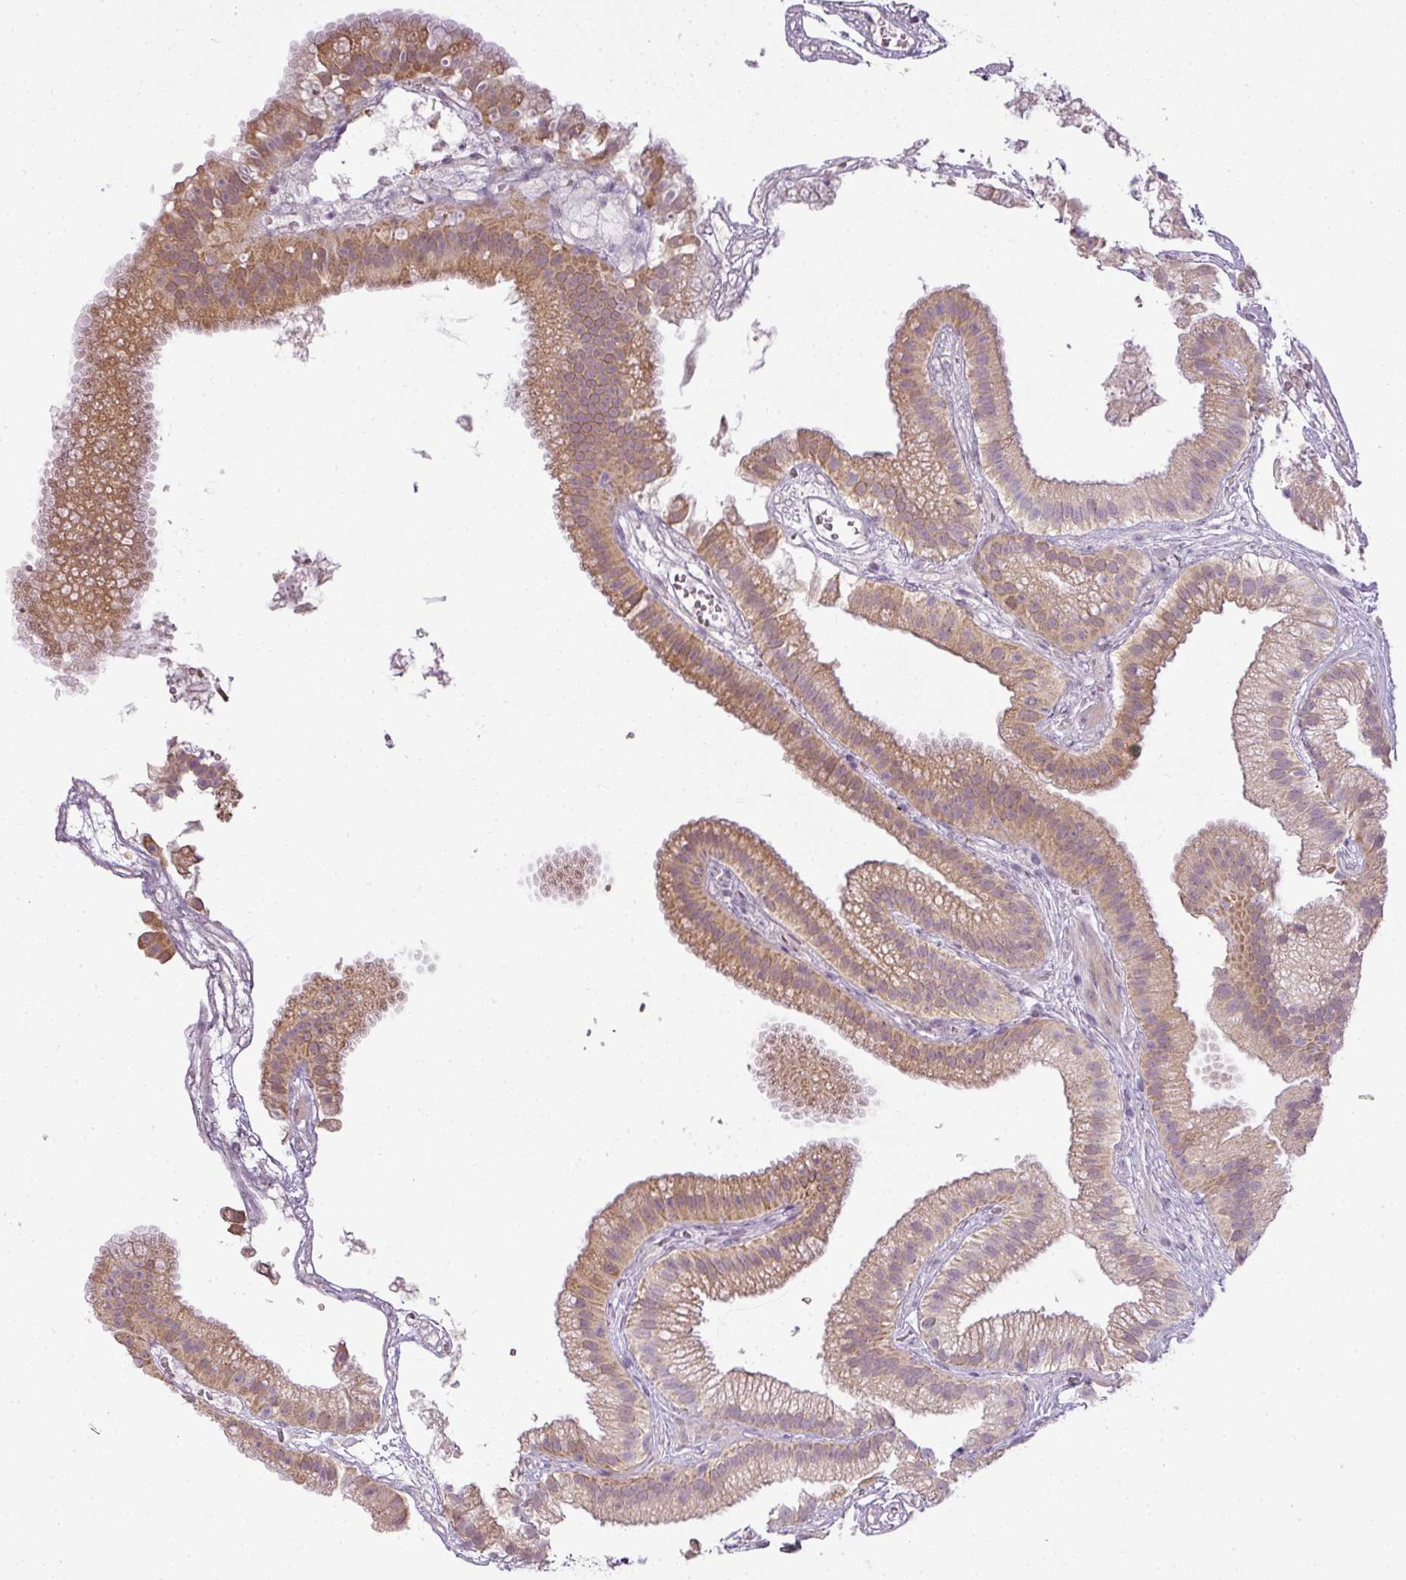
{"staining": {"intensity": "moderate", "quantity": ">75%", "location": "cytoplasmic/membranous"}, "tissue": "gallbladder", "cell_type": "Glandular cells", "image_type": "normal", "snomed": [{"axis": "morphology", "description": "Normal tissue, NOS"}, {"axis": "topography", "description": "Gallbladder"}], "caption": "Benign gallbladder demonstrates moderate cytoplasmic/membranous expression in about >75% of glandular cells, visualized by immunohistochemistry.", "gene": "LY75", "patient": {"sex": "female", "age": 63}}